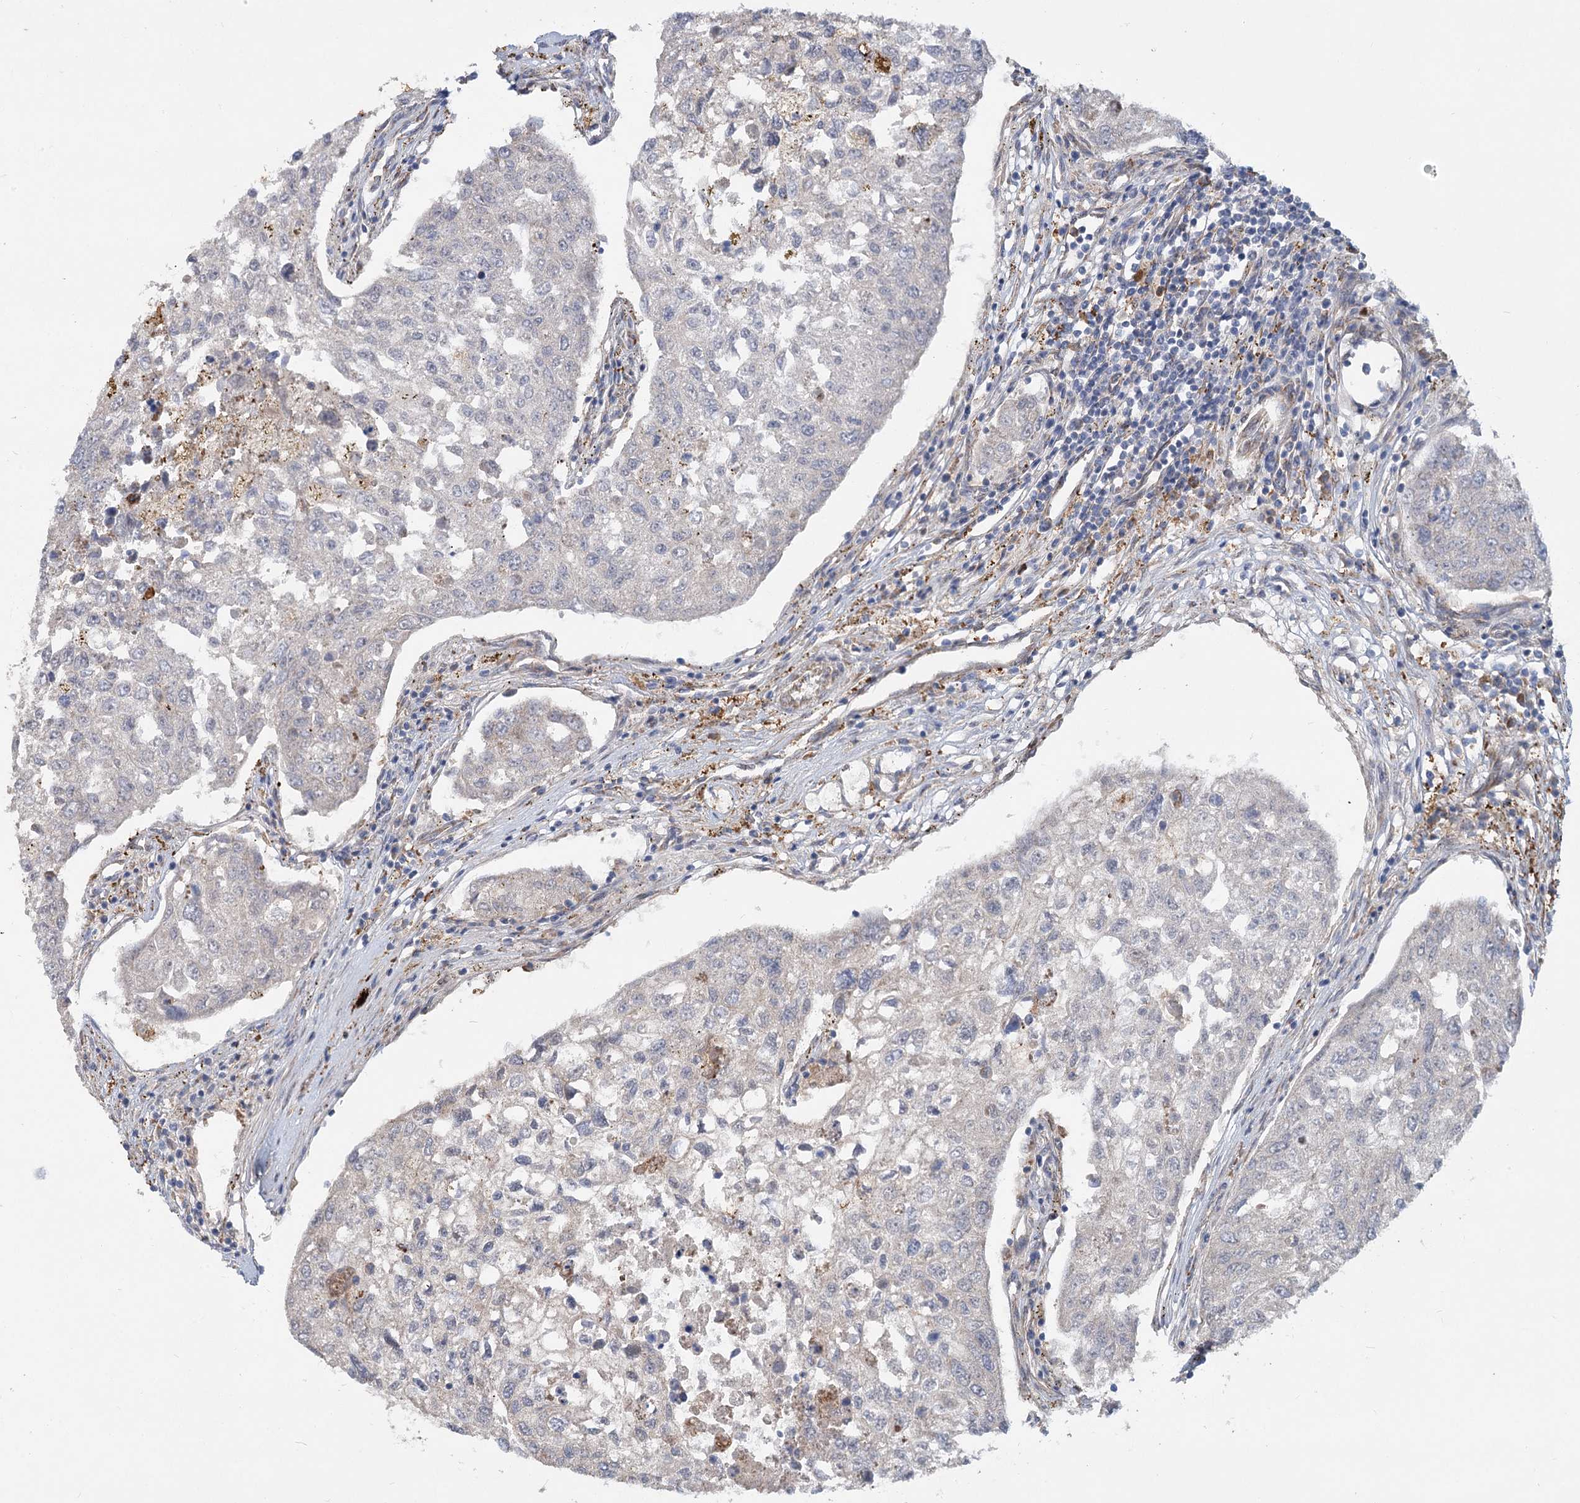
{"staining": {"intensity": "weak", "quantity": "<25%", "location": "cytoplasmic/membranous"}, "tissue": "urothelial cancer", "cell_type": "Tumor cells", "image_type": "cancer", "snomed": [{"axis": "morphology", "description": "Urothelial carcinoma, High grade"}, {"axis": "topography", "description": "Lymph node"}, {"axis": "topography", "description": "Urinary bladder"}], "caption": "Tumor cells are negative for protein expression in human high-grade urothelial carcinoma.", "gene": "CIB4", "patient": {"sex": "male", "age": 51}}